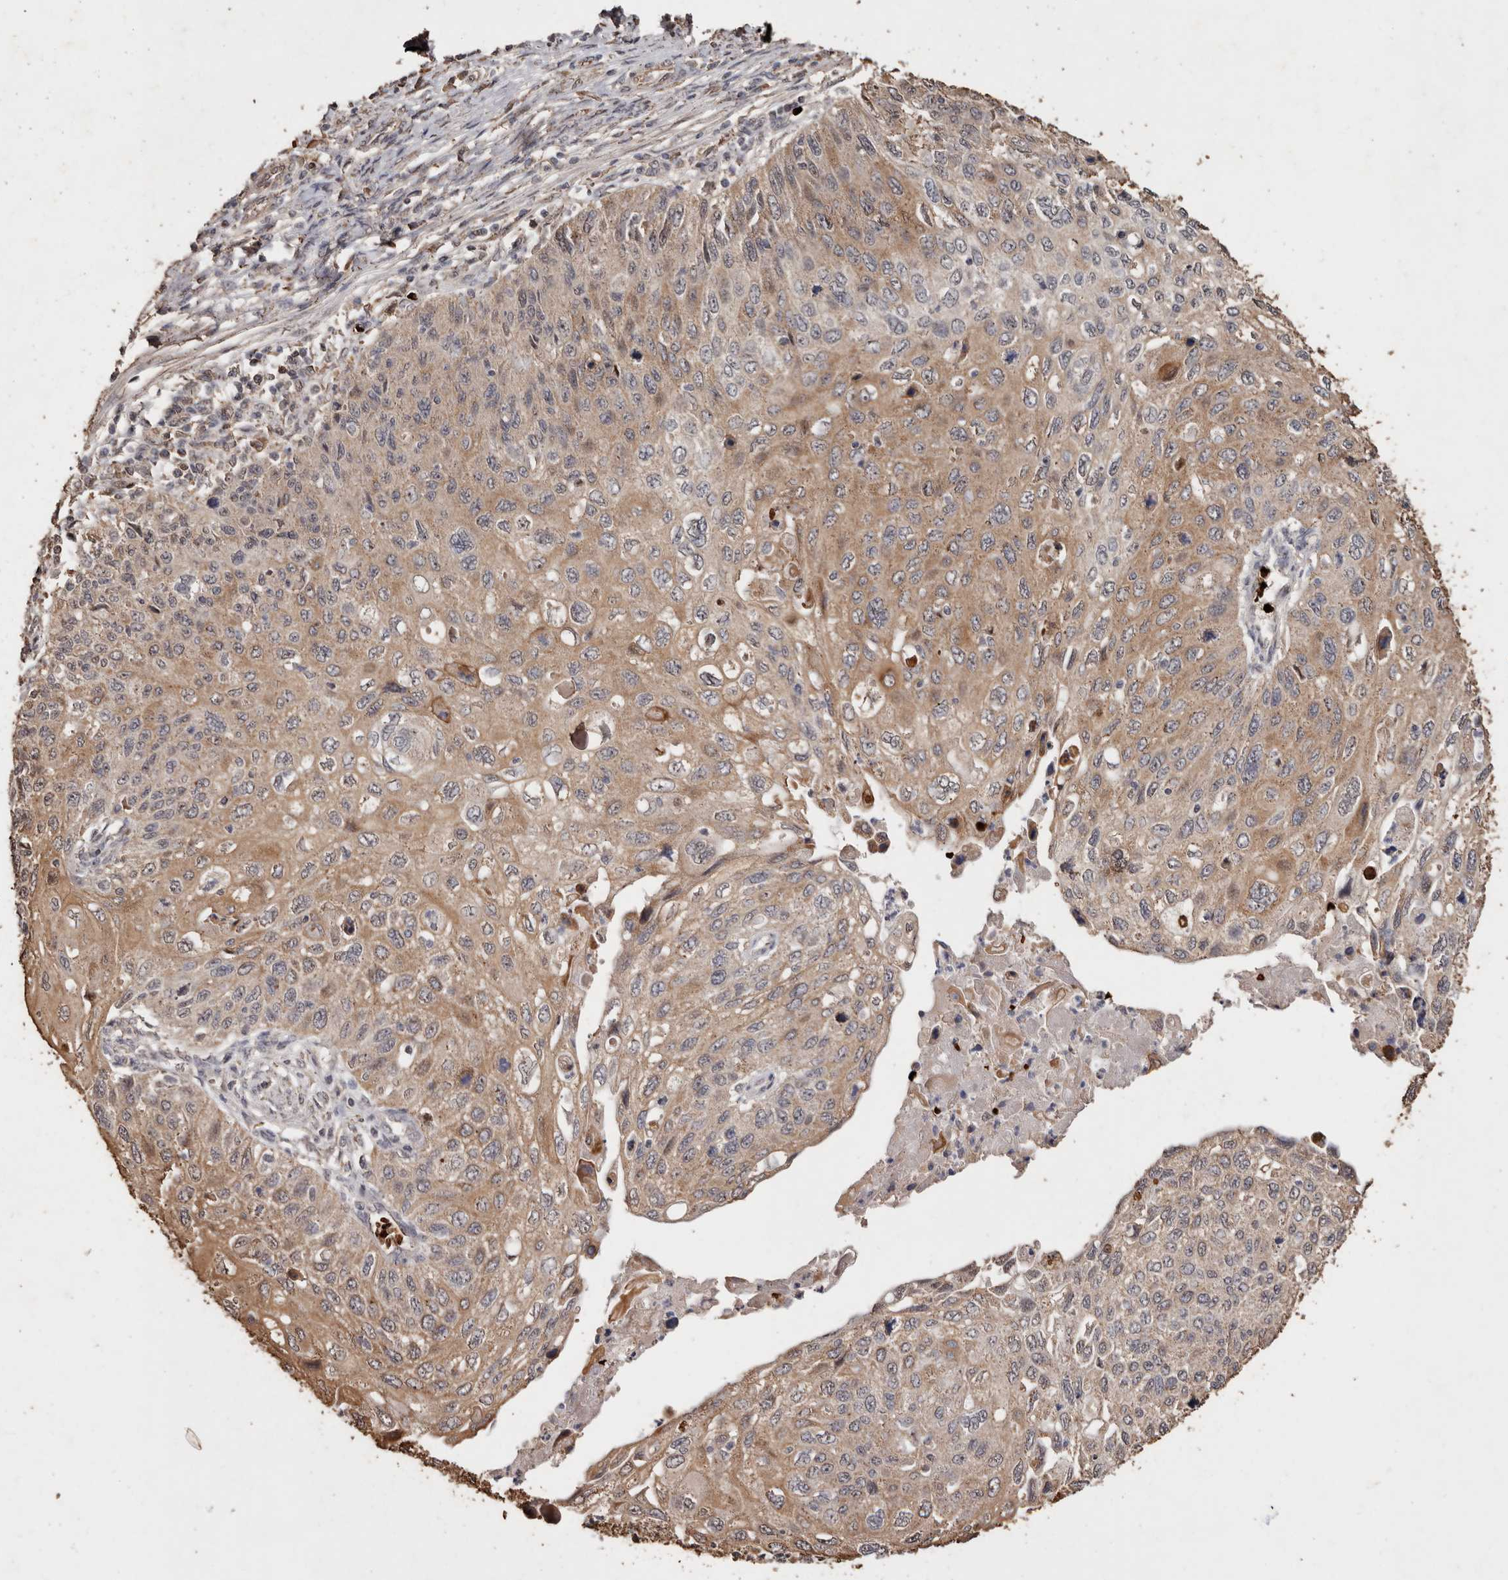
{"staining": {"intensity": "moderate", "quantity": "25%-75%", "location": "cytoplasmic/membranous"}, "tissue": "cervical cancer", "cell_type": "Tumor cells", "image_type": "cancer", "snomed": [{"axis": "morphology", "description": "Squamous cell carcinoma, NOS"}, {"axis": "topography", "description": "Cervix"}], "caption": "Cervical cancer stained with IHC exhibits moderate cytoplasmic/membranous positivity in about 25%-75% of tumor cells. The protein of interest is shown in brown color, while the nuclei are stained blue.", "gene": "GRAMD2A", "patient": {"sex": "female", "age": 70}}